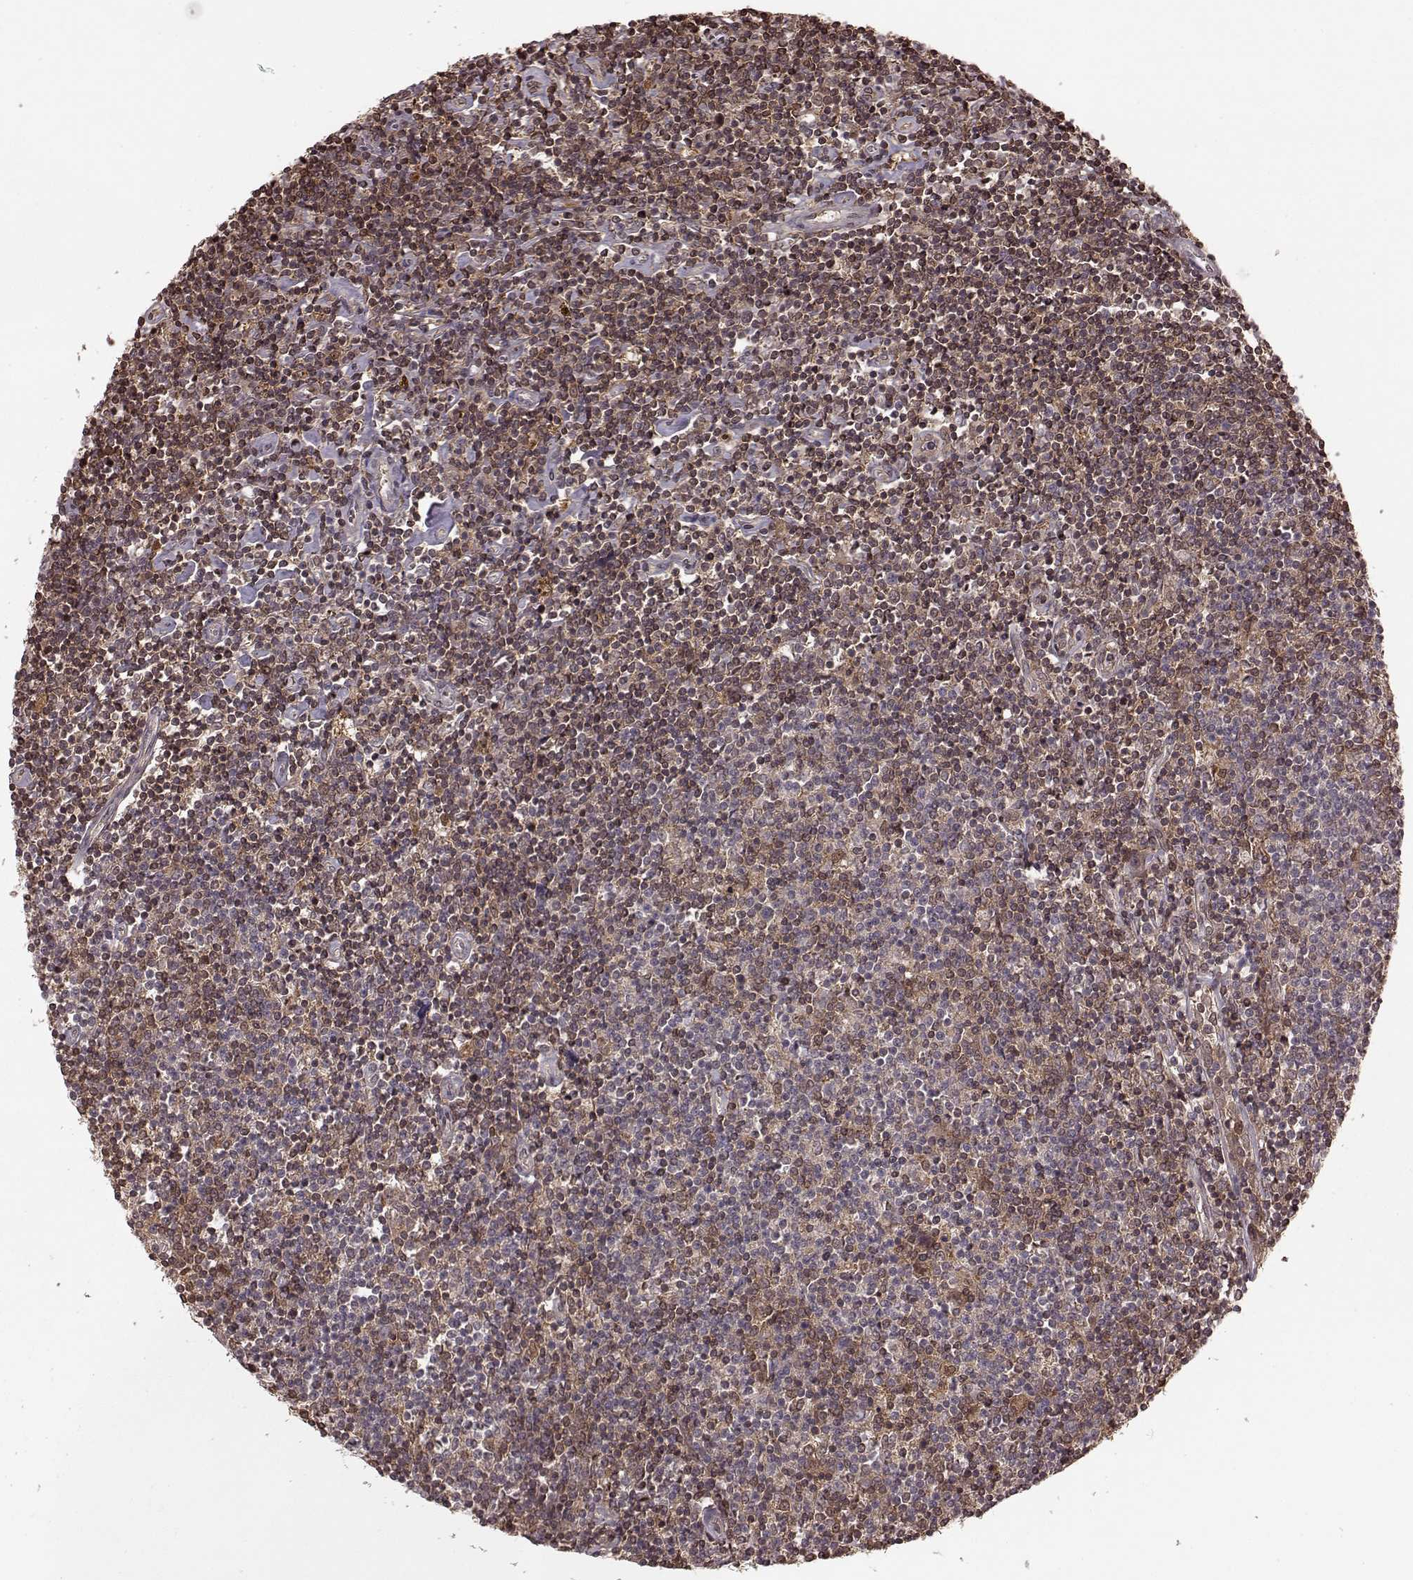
{"staining": {"intensity": "negative", "quantity": "none", "location": "none"}, "tissue": "lymphoma", "cell_type": "Tumor cells", "image_type": "cancer", "snomed": [{"axis": "morphology", "description": "Hodgkin's disease, NOS"}, {"axis": "topography", "description": "Lymph node"}], "caption": "This is a micrograph of IHC staining of lymphoma, which shows no positivity in tumor cells.", "gene": "GSS", "patient": {"sex": "male", "age": 40}}